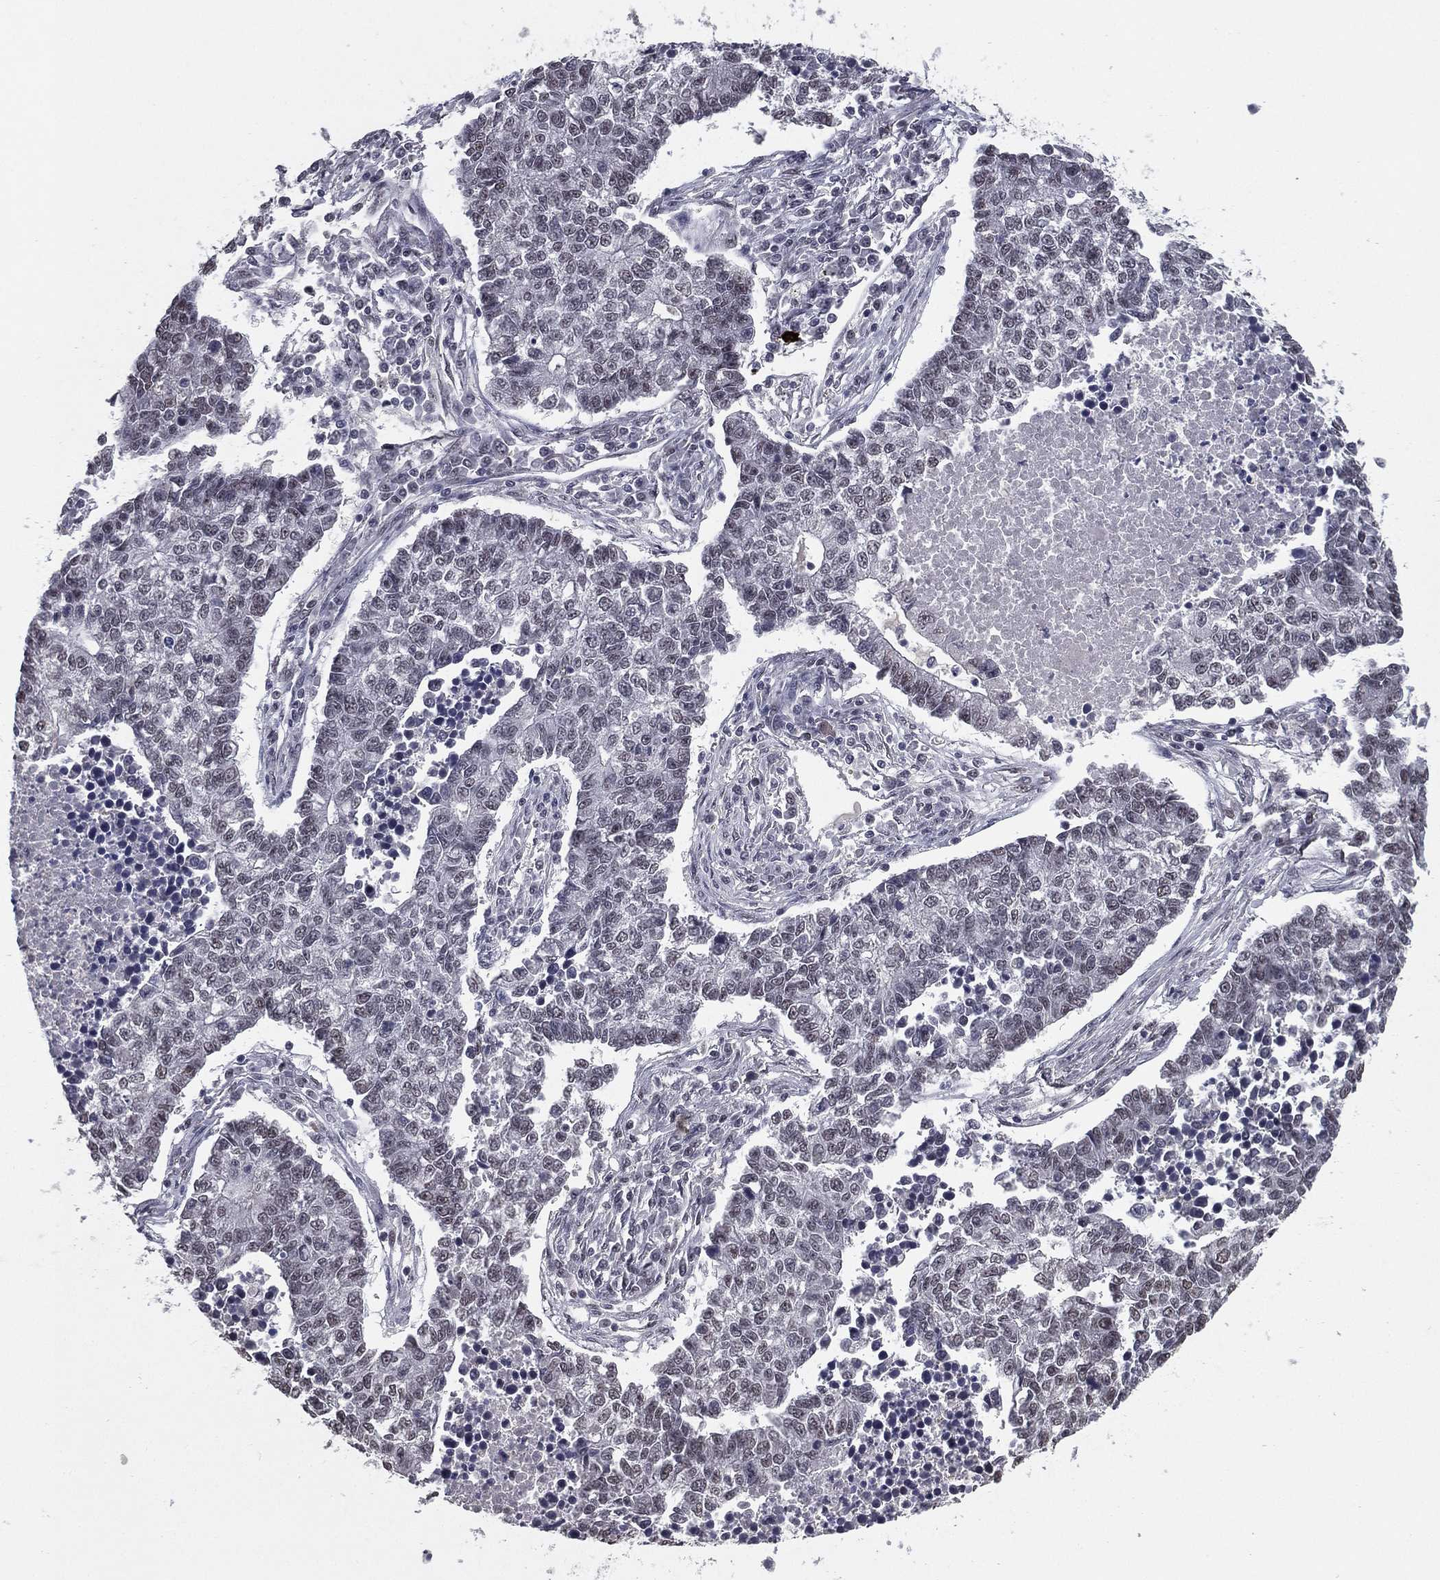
{"staining": {"intensity": "negative", "quantity": "none", "location": "none"}, "tissue": "lung cancer", "cell_type": "Tumor cells", "image_type": "cancer", "snomed": [{"axis": "morphology", "description": "Adenocarcinoma, NOS"}, {"axis": "topography", "description": "Lung"}], "caption": "Histopathology image shows no significant protein positivity in tumor cells of adenocarcinoma (lung).", "gene": "RARB", "patient": {"sex": "male", "age": 57}}